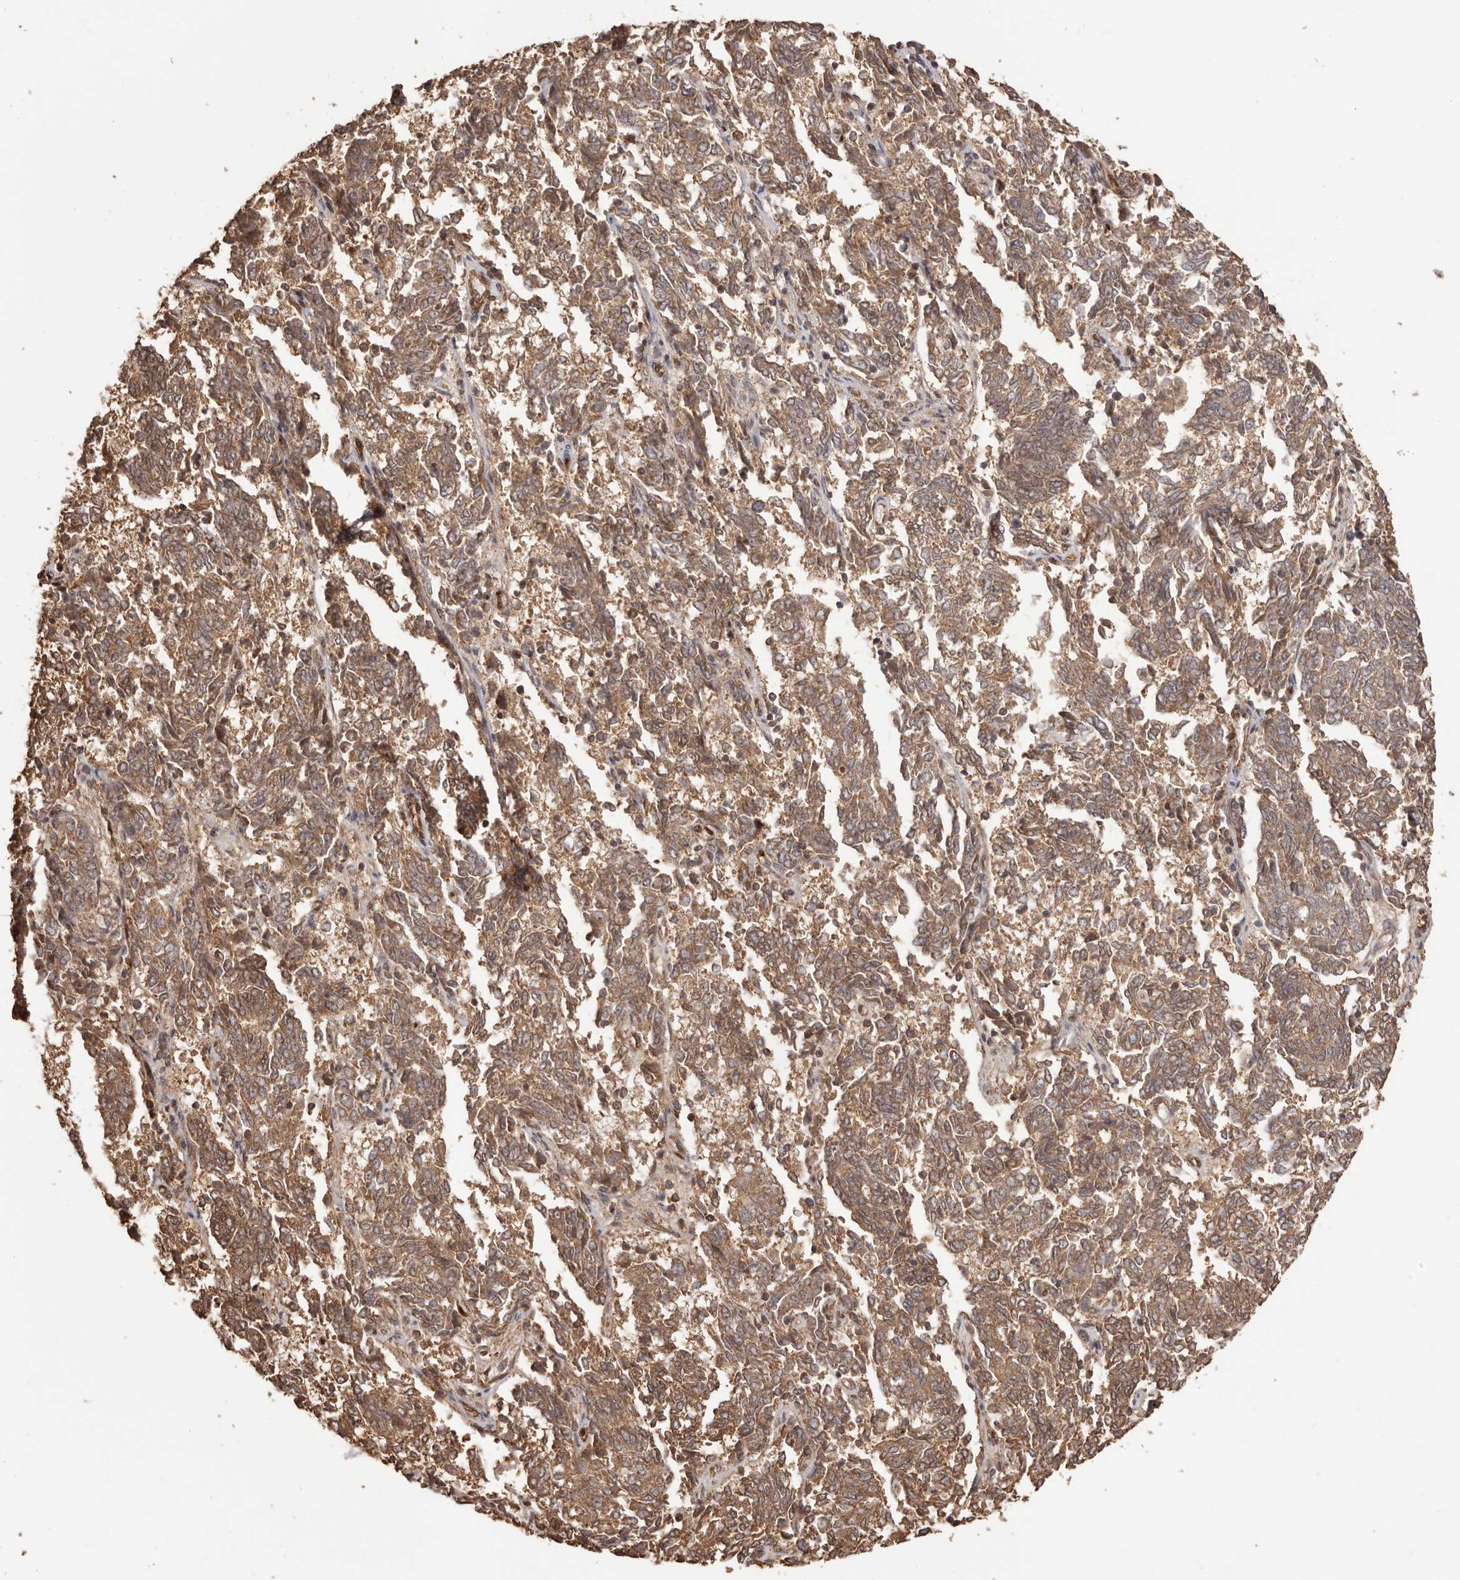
{"staining": {"intensity": "moderate", "quantity": ">75%", "location": "cytoplasmic/membranous"}, "tissue": "endometrial cancer", "cell_type": "Tumor cells", "image_type": "cancer", "snomed": [{"axis": "morphology", "description": "Adenocarcinoma, NOS"}, {"axis": "topography", "description": "Endometrium"}], "caption": "The micrograph demonstrates staining of adenocarcinoma (endometrial), revealing moderate cytoplasmic/membranous protein expression (brown color) within tumor cells.", "gene": "UBR2", "patient": {"sex": "female", "age": 80}}